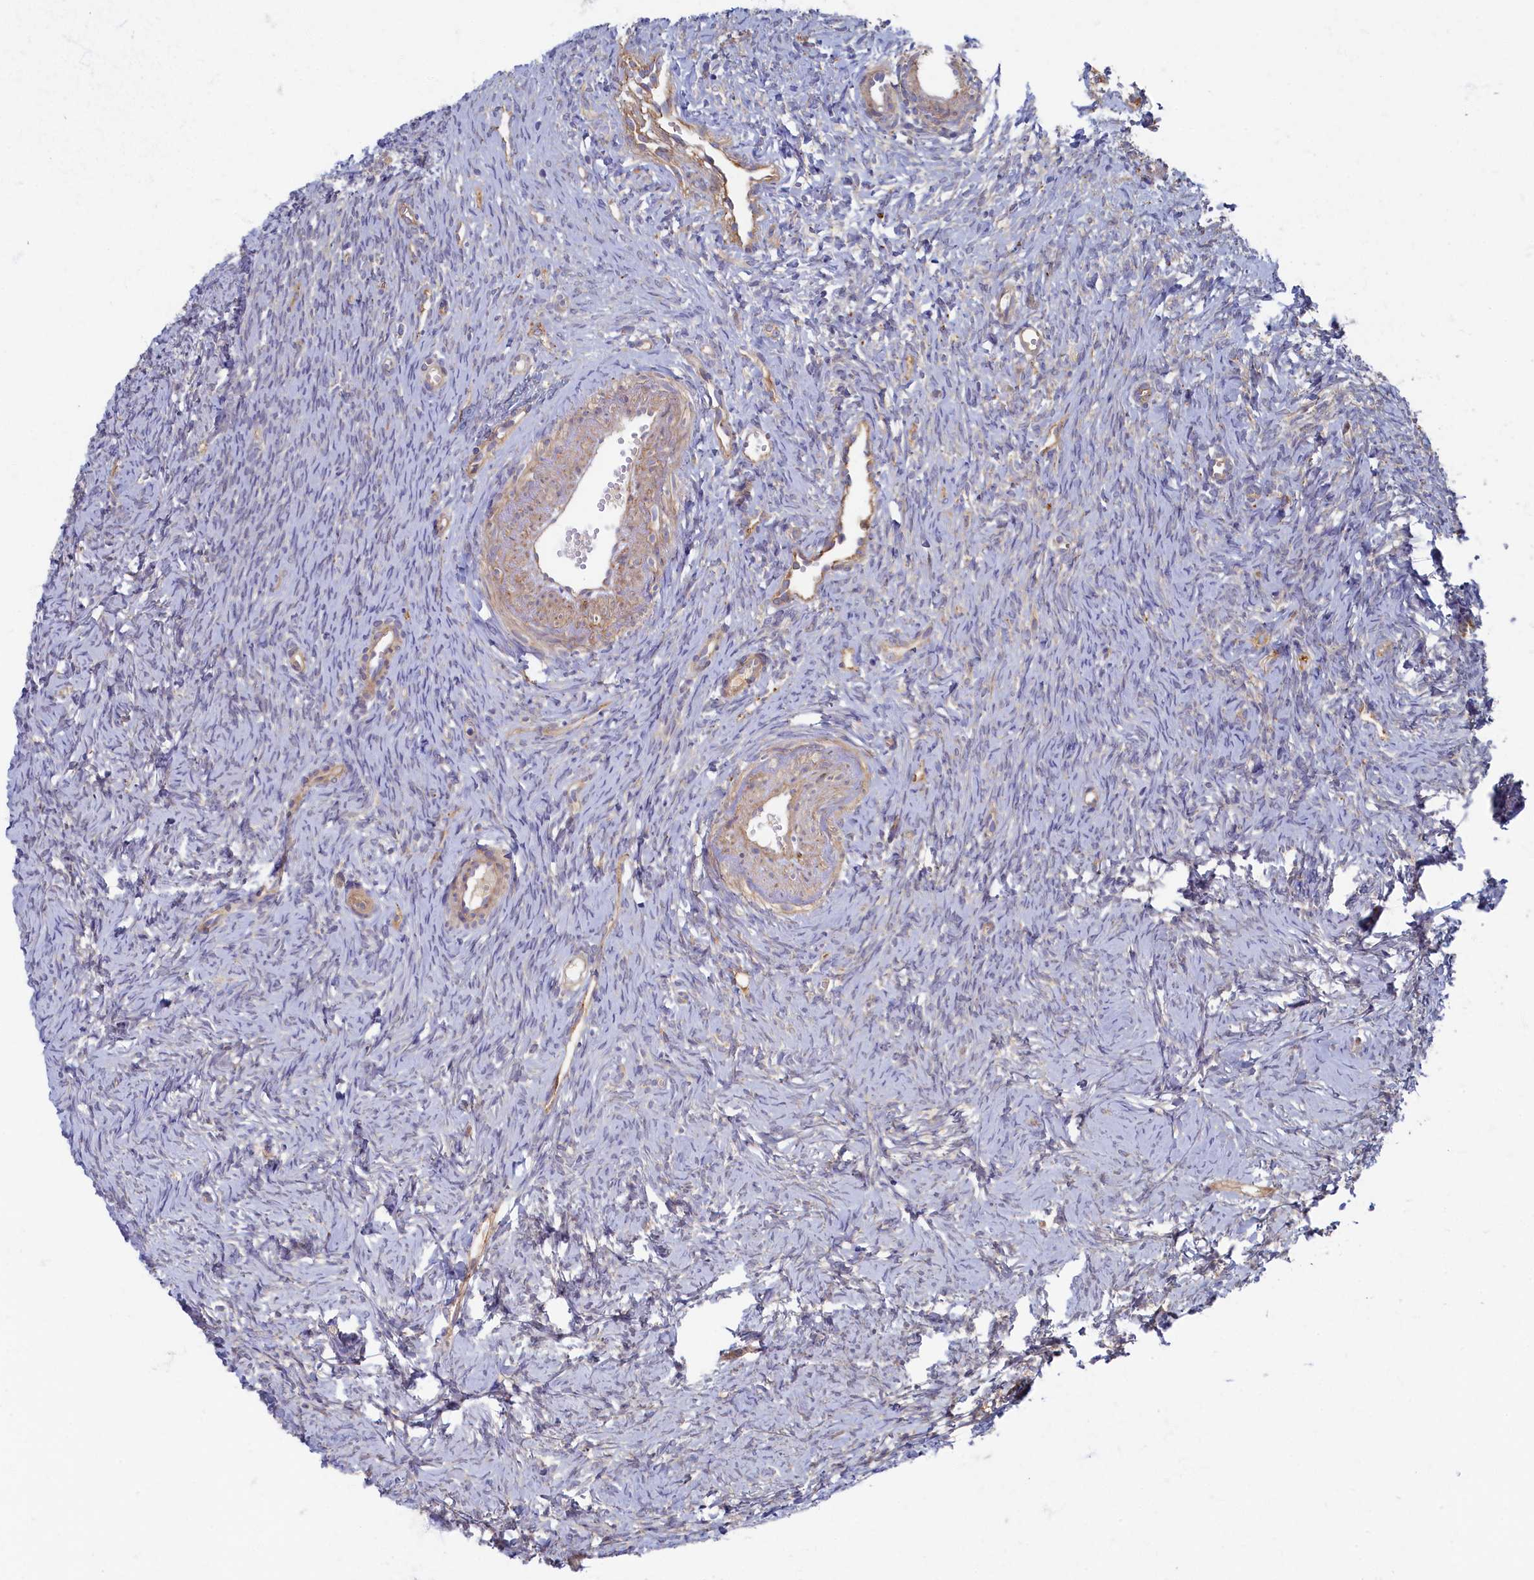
{"staining": {"intensity": "negative", "quantity": "none", "location": "none"}, "tissue": "ovary", "cell_type": "Ovarian stroma cells", "image_type": "normal", "snomed": [{"axis": "morphology", "description": "Normal tissue, NOS"}, {"axis": "topography", "description": "Ovary"}], "caption": "High power microscopy photomicrograph of an immunohistochemistry (IHC) image of normal ovary, revealing no significant staining in ovarian stroma cells. The staining was performed using DAB to visualize the protein expression in brown, while the nuclei were stained in blue with hematoxylin (Magnification: 20x).", "gene": "PSMG2", "patient": {"sex": "female", "age": 51}}